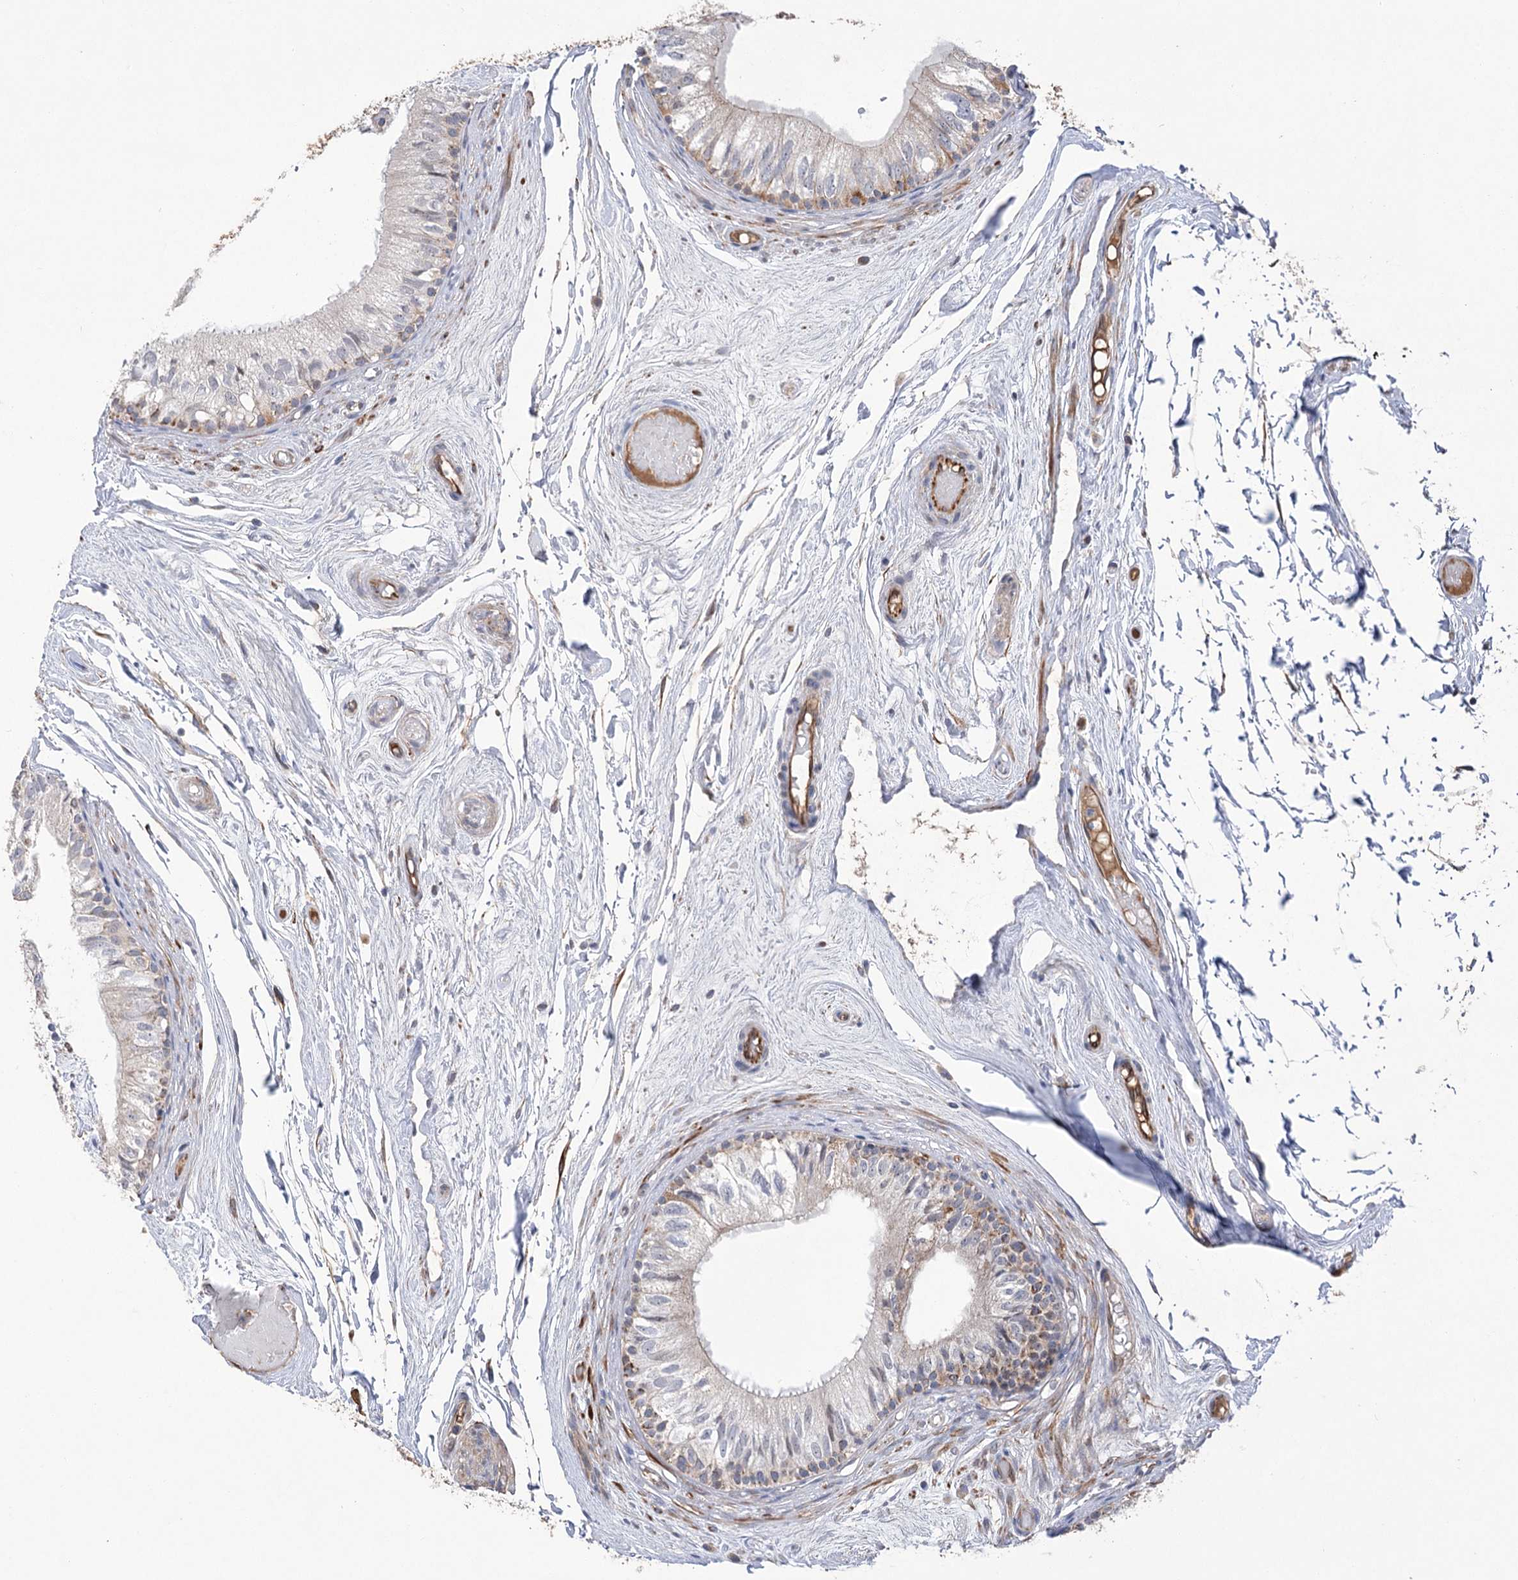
{"staining": {"intensity": "moderate", "quantity": "25%-75%", "location": "cytoplasmic/membranous"}, "tissue": "epididymis", "cell_type": "Glandular cells", "image_type": "normal", "snomed": [{"axis": "morphology", "description": "Normal tissue, NOS"}, {"axis": "topography", "description": "Epididymis"}], "caption": "Immunohistochemical staining of unremarkable epididymis exhibits moderate cytoplasmic/membranous protein positivity in approximately 25%-75% of glandular cells. The staining was performed using DAB (3,3'-diaminobenzidine), with brown indicating positive protein expression. Nuclei are stained blue with hematoxylin.", "gene": "ECHDC3", "patient": {"sex": "male", "age": 79}}